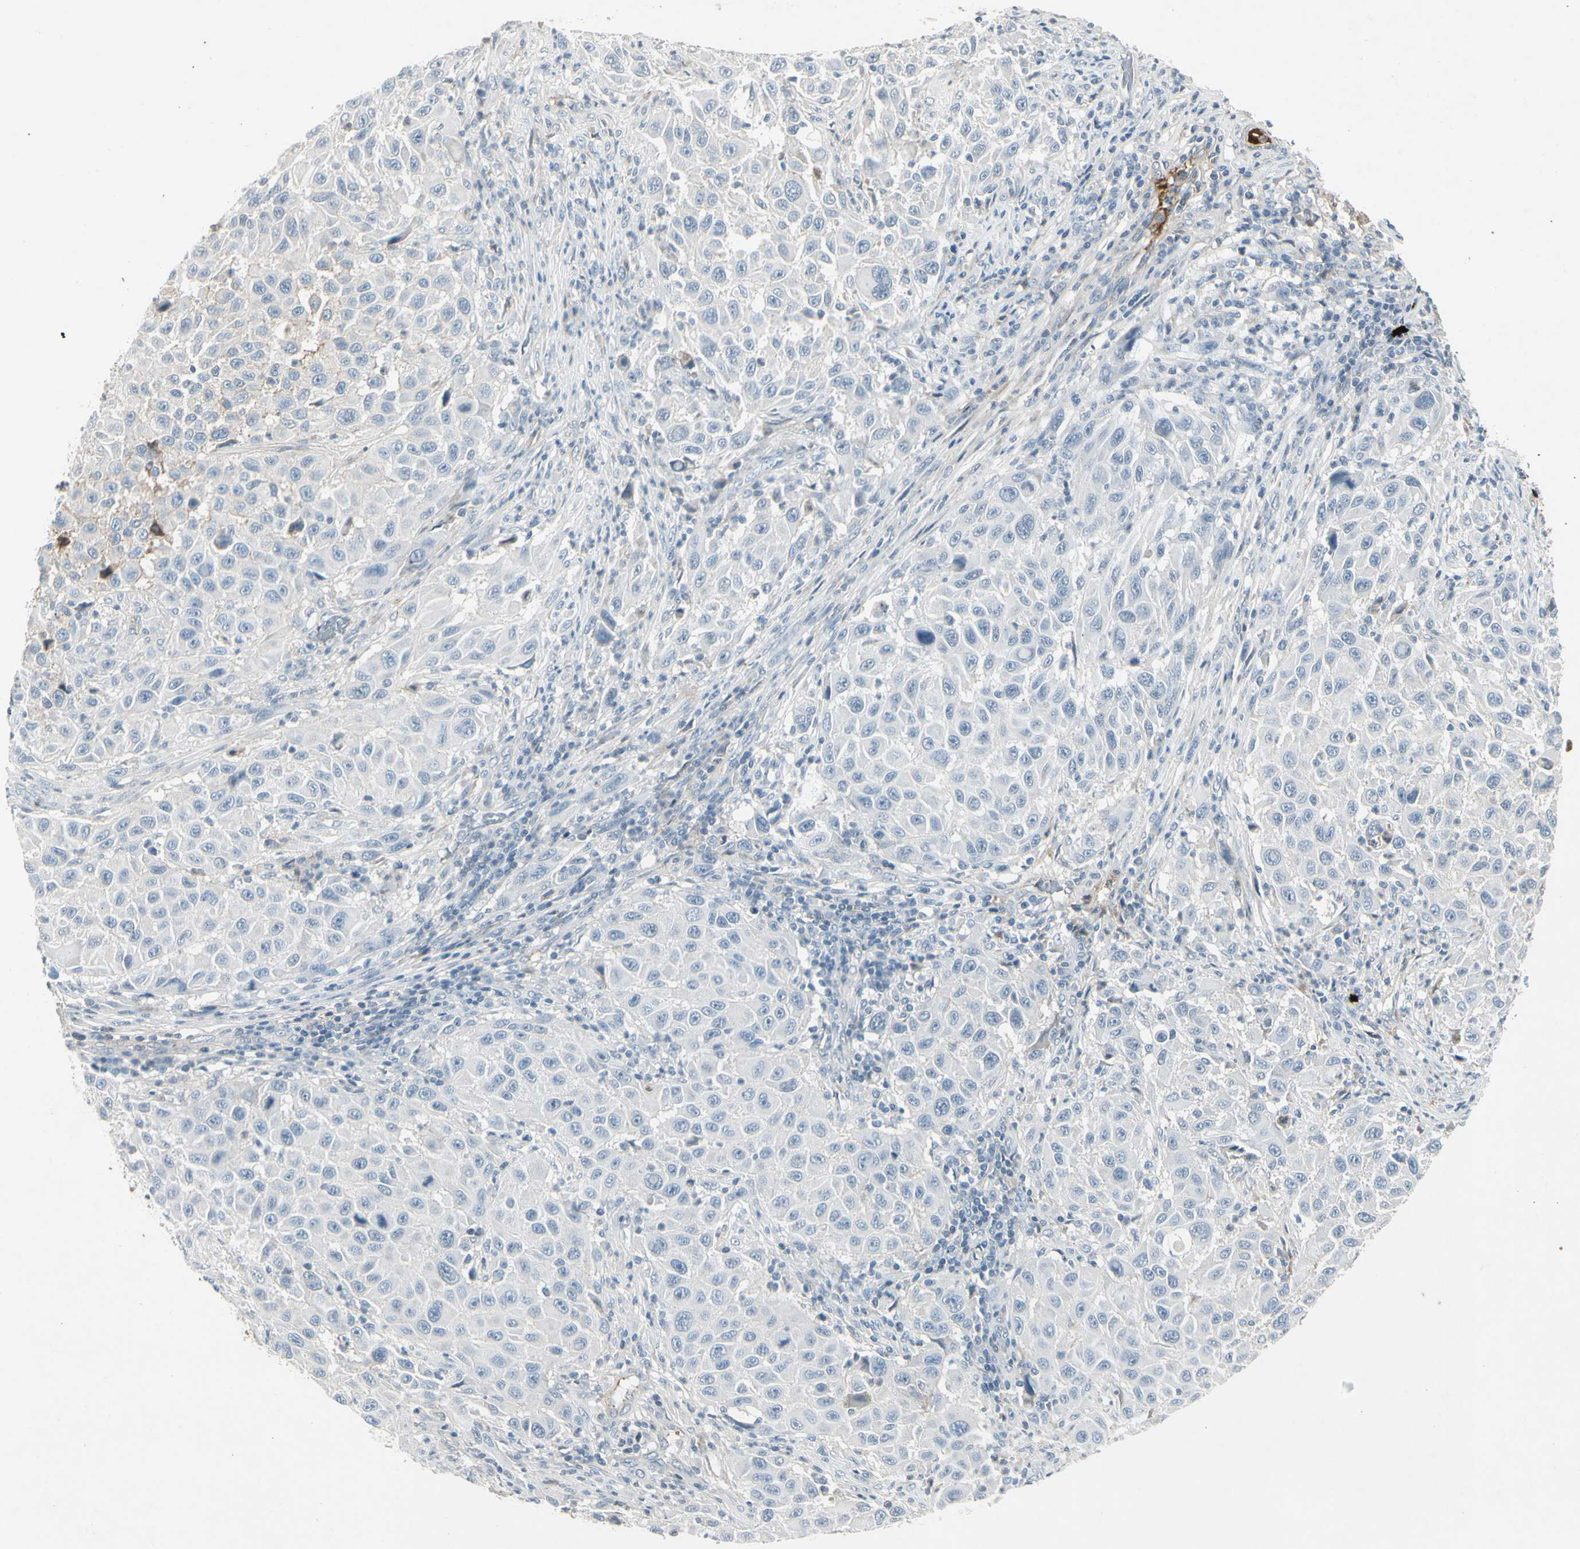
{"staining": {"intensity": "negative", "quantity": "none", "location": "none"}, "tissue": "melanoma", "cell_type": "Tumor cells", "image_type": "cancer", "snomed": [{"axis": "morphology", "description": "Malignant melanoma, Metastatic site"}, {"axis": "topography", "description": "Lymph node"}], "caption": "The IHC micrograph has no significant positivity in tumor cells of malignant melanoma (metastatic site) tissue. The staining was performed using DAB to visualize the protein expression in brown, while the nuclei were stained in blue with hematoxylin (Magnification: 20x).", "gene": "IGHM", "patient": {"sex": "male", "age": 61}}